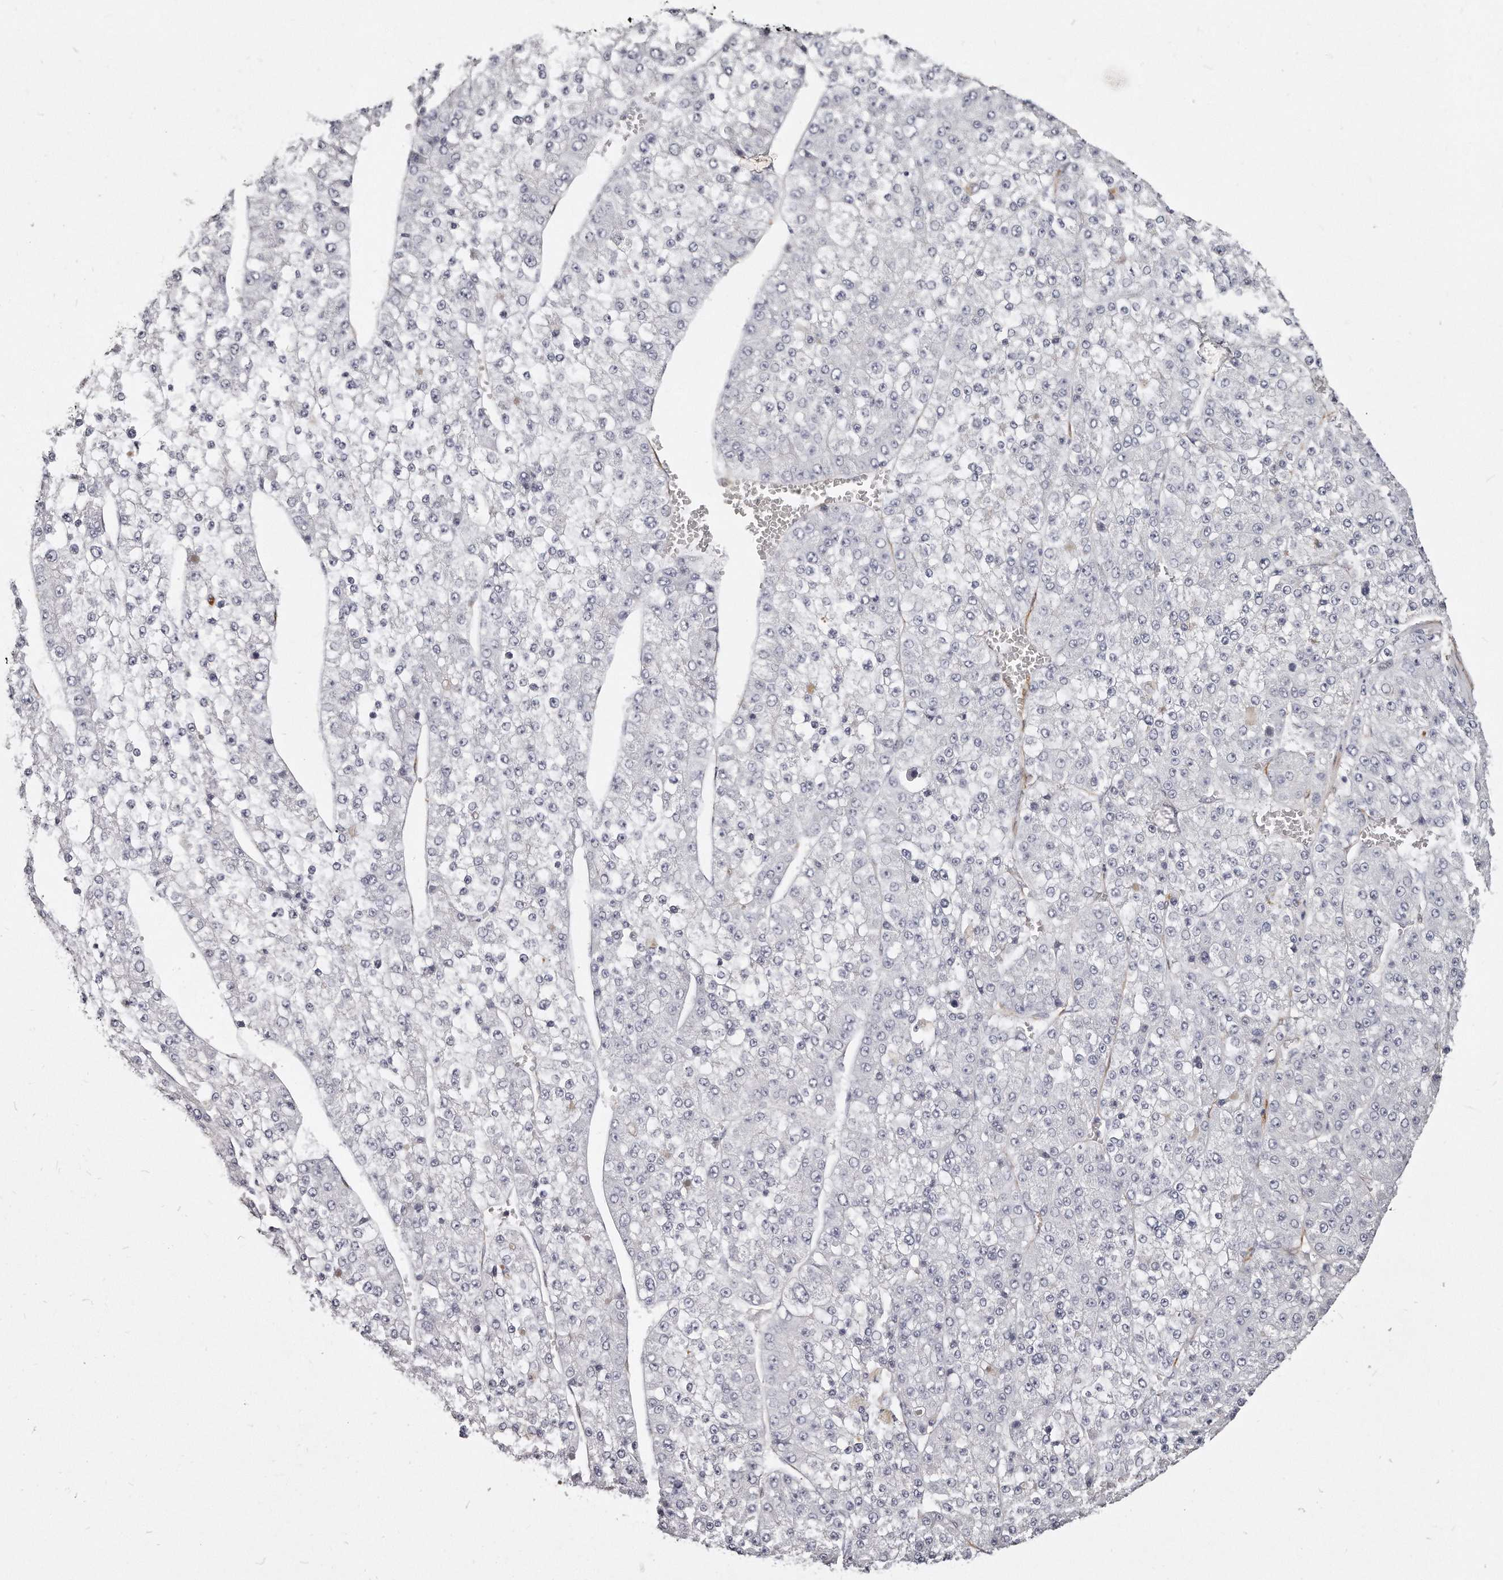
{"staining": {"intensity": "negative", "quantity": "none", "location": "none"}, "tissue": "liver cancer", "cell_type": "Tumor cells", "image_type": "cancer", "snomed": [{"axis": "morphology", "description": "Carcinoma, Hepatocellular, NOS"}, {"axis": "topography", "description": "Liver"}], "caption": "The immunohistochemistry histopathology image has no significant expression in tumor cells of liver cancer (hepatocellular carcinoma) tissue. Brightfield microscopy of immunohistochemistry (IHC) stained with DAB (3,3'-diaminobenzidine) (brown) and hematoxylin (blue), captured at high magnification.", "gene": "LMOD1", "patient": {"sex": "female", "age": 73}}